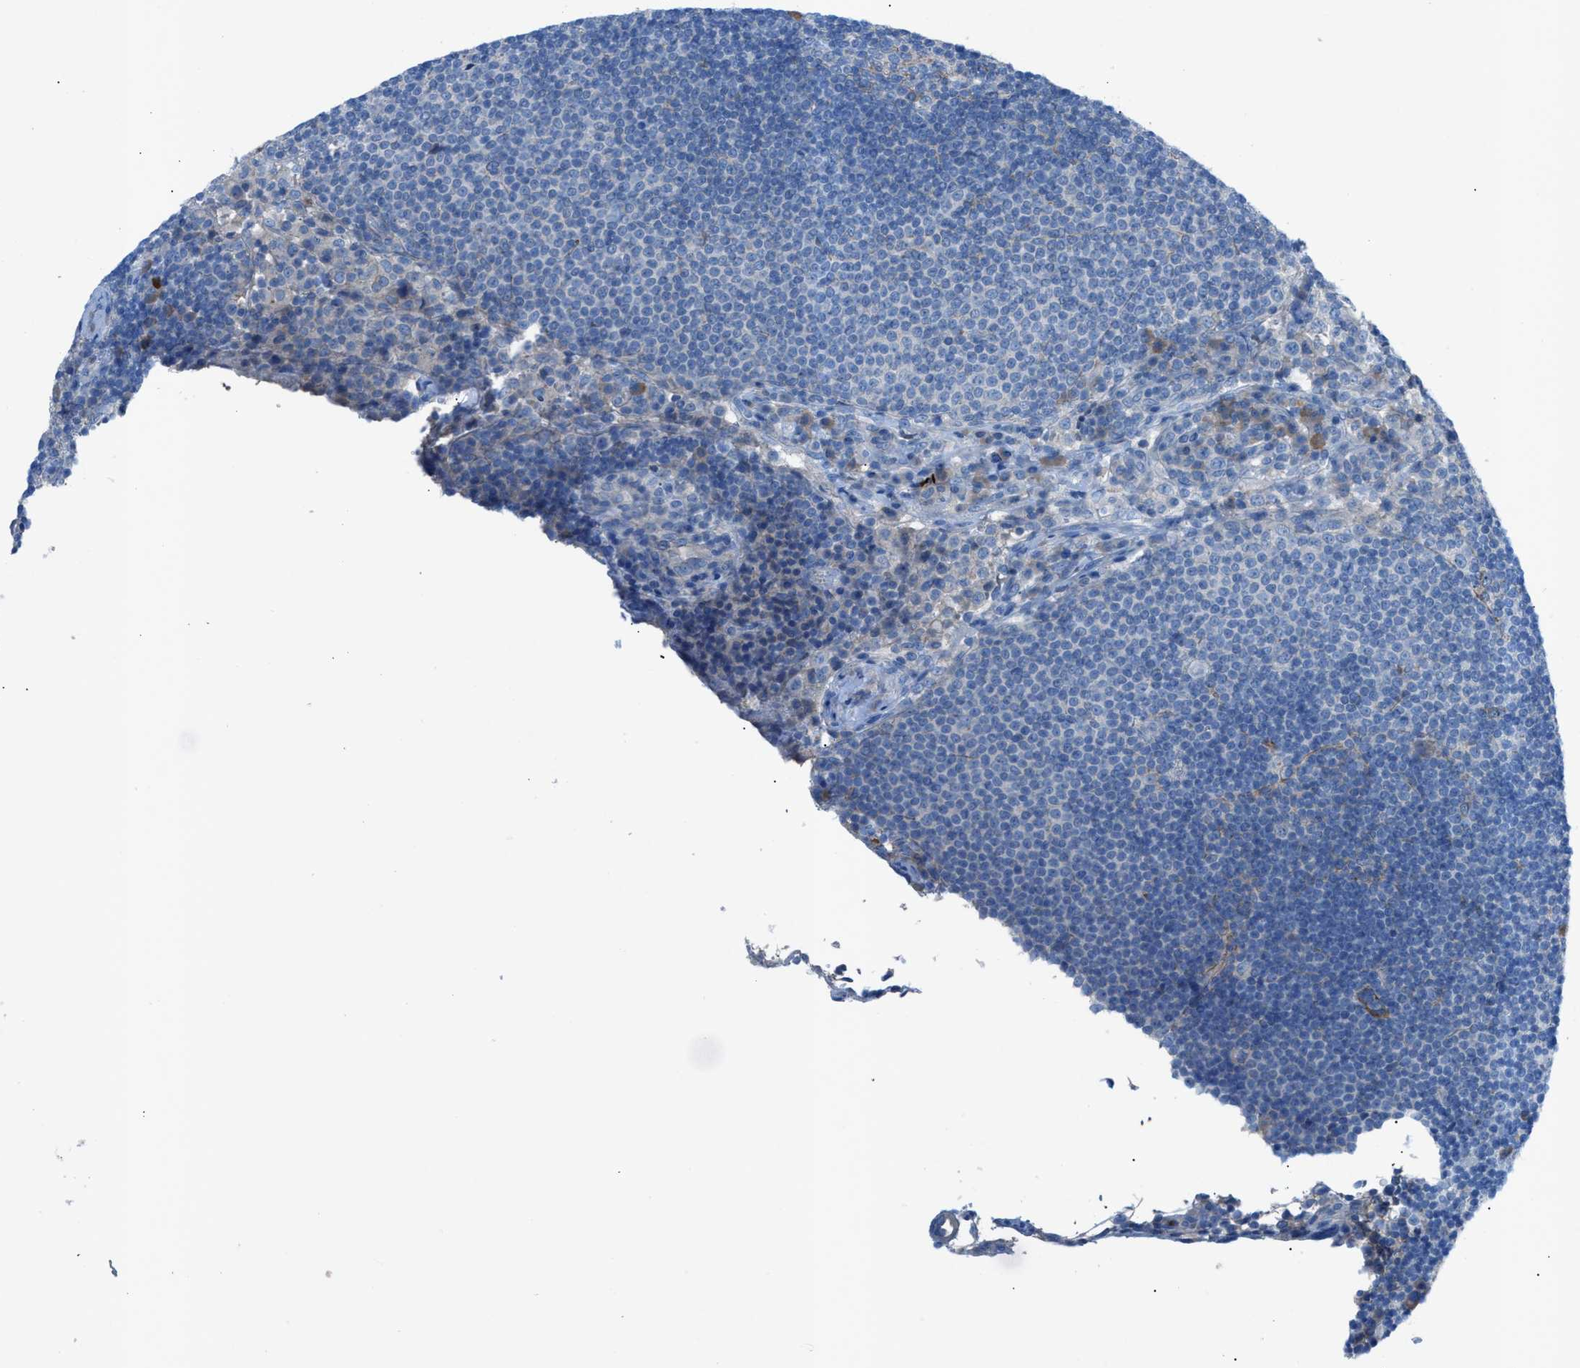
{"staining": {"intensity": "weak", "quantity": "25%-75%", "location": "cytoplasmic/membranous"}, "tissue": "lymph node", "cell_type": "Germinal center cells", "image_type": "normal", "snomed": [{"axis": "morphology", "description": "Normal tissue, NOS"}, {"axis": "topography", "description": "Lymph node"}], "caption": "An immunohistochemistry image of benign tissue is shown. Protein staining in brown labels weak cytoplasmic/membranous positivity in lymph node within germinal center cells. (IHC, brightfield microscopy, high magnification).", "gene": "C5AR2", "patient": {"sex": "female", "age": 53}}